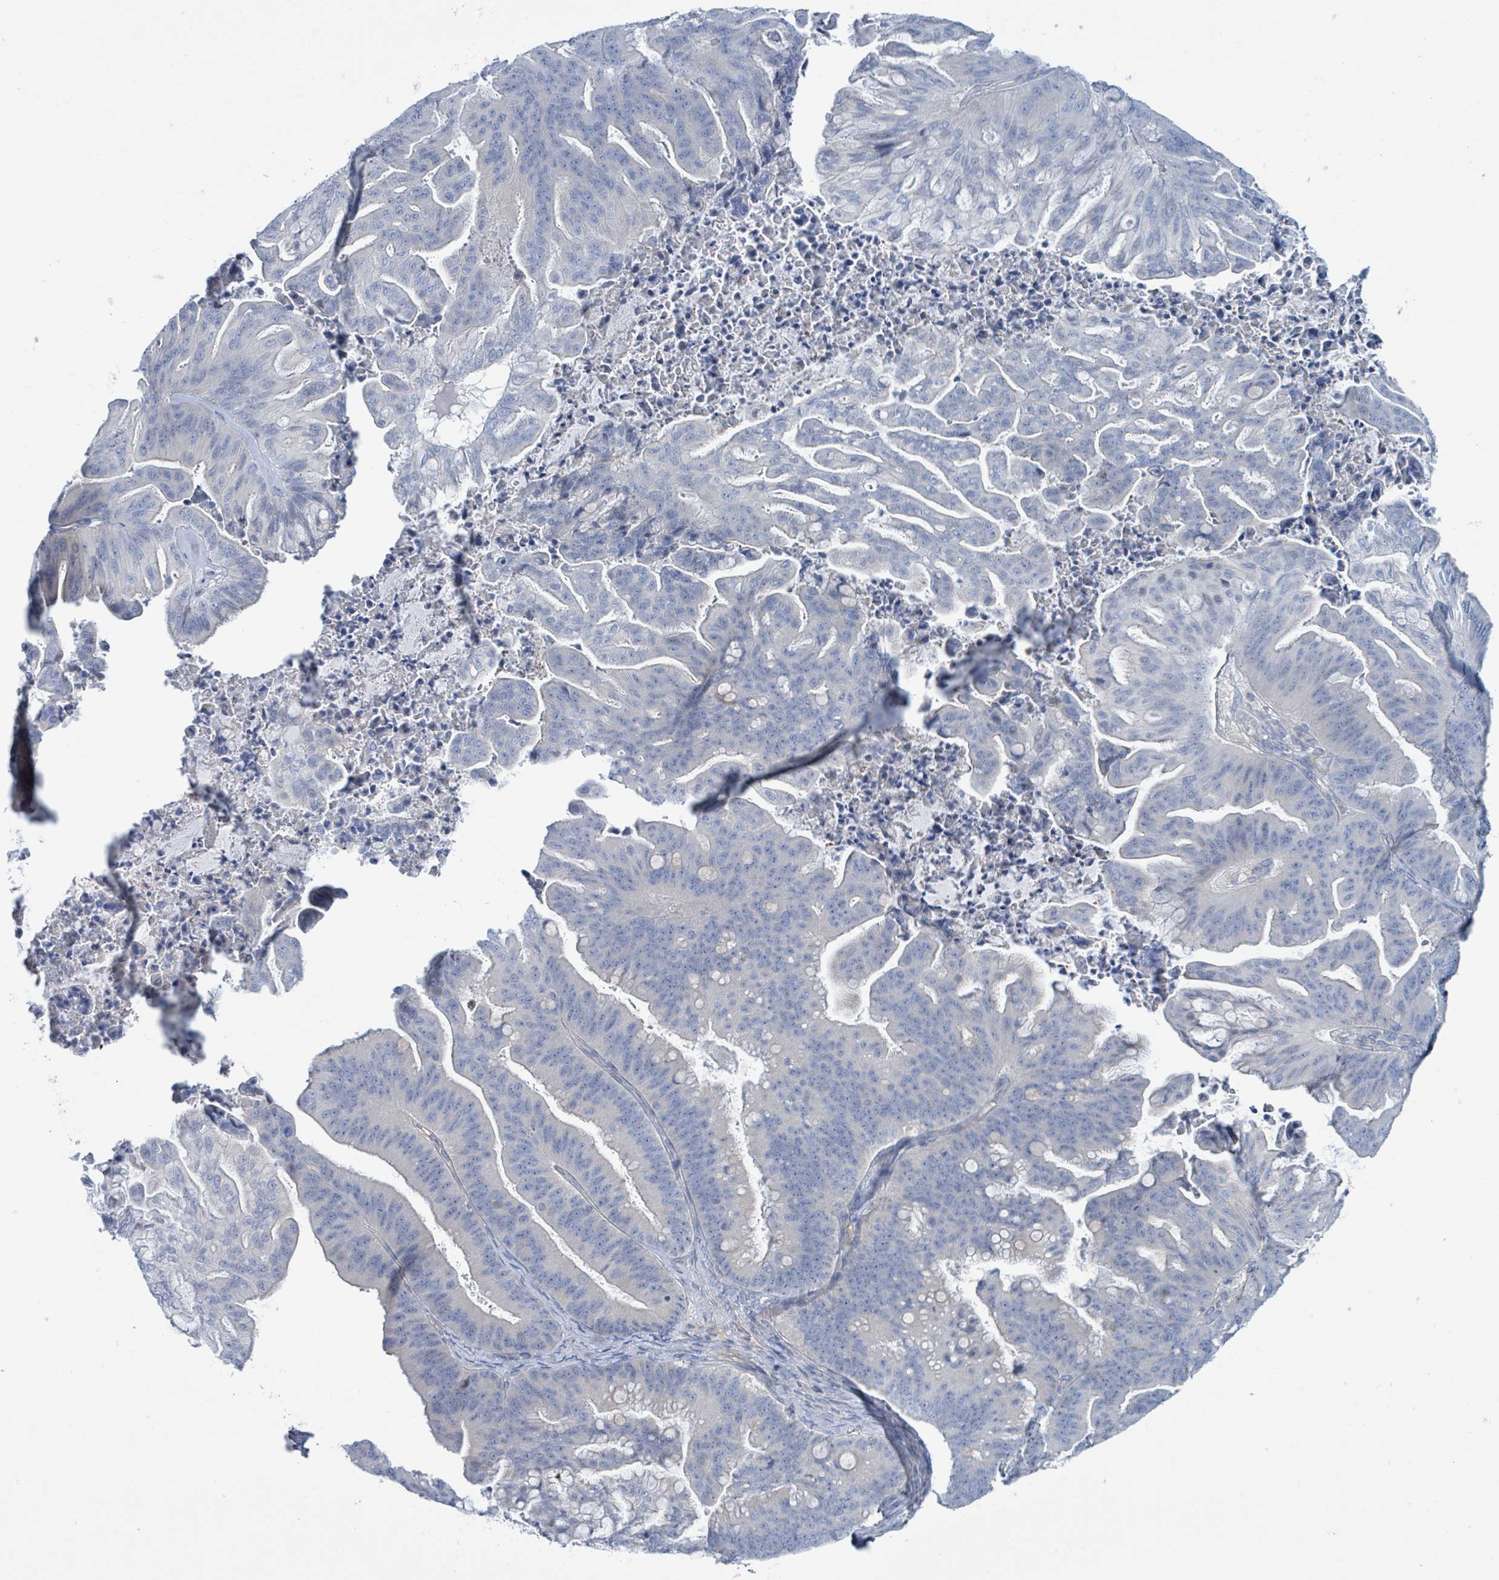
{"staining": {"intensity": "negative", "quantity": "none", "location": "none"}, "tissue": "ovarian cancer", "cell_type": "Tumor cells", "image_type": "cancer", "snomed": [{"axis": "morphology", "description": "Cystadenocarcinoma, mucinous, NOS"}, {"axis": "topography", "description": "Ovary"}], "caption": "Histopathology image shows no significant protein positivity in tumor cells of ovarian cancer.", "gene": "DGKZ", "patient": {"sex": "female", "age": 67}}